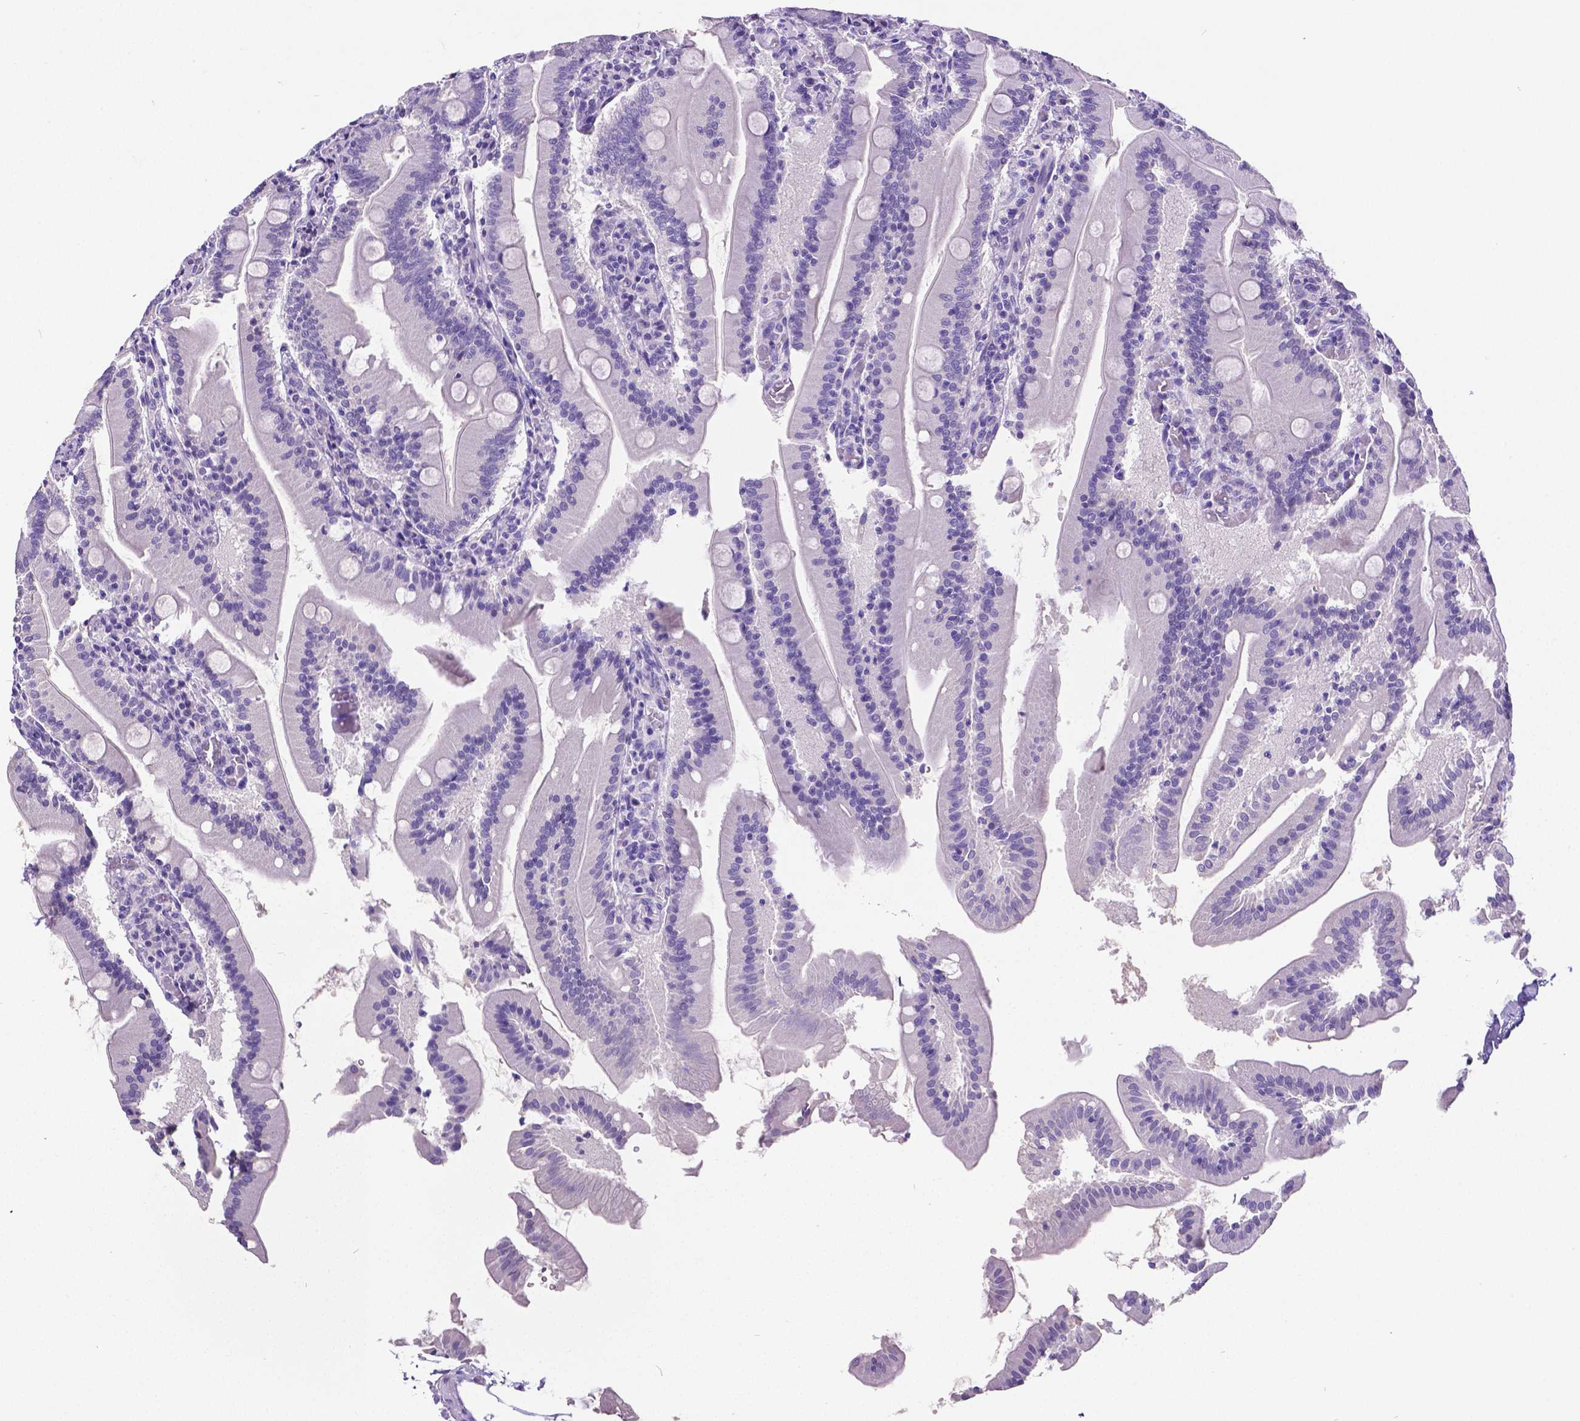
{"staining": {"intensity": "negative", "quantity": "none", "location": "none"}, "tissue": "small intestine", "cell_type": "Glandular cells", "image_type": "normal", "snomed": [{"axis": "morphology", "description": "Normal tissue, NOS"}, {"axis": "topography", "description": "Small intestine"}], "caption": "IHC histopathology image of normal small intestine: human small intestine stained with DAB exhibits no significant protein expression in glandular cells. (Stains: DAB immunohistochemistry (IHC) with hematoxylin counter stain, Microscopy: brightfield microscopy at high magnification).", "gene": "SATB2", "patient": {"sex": "male", "age": 37}}